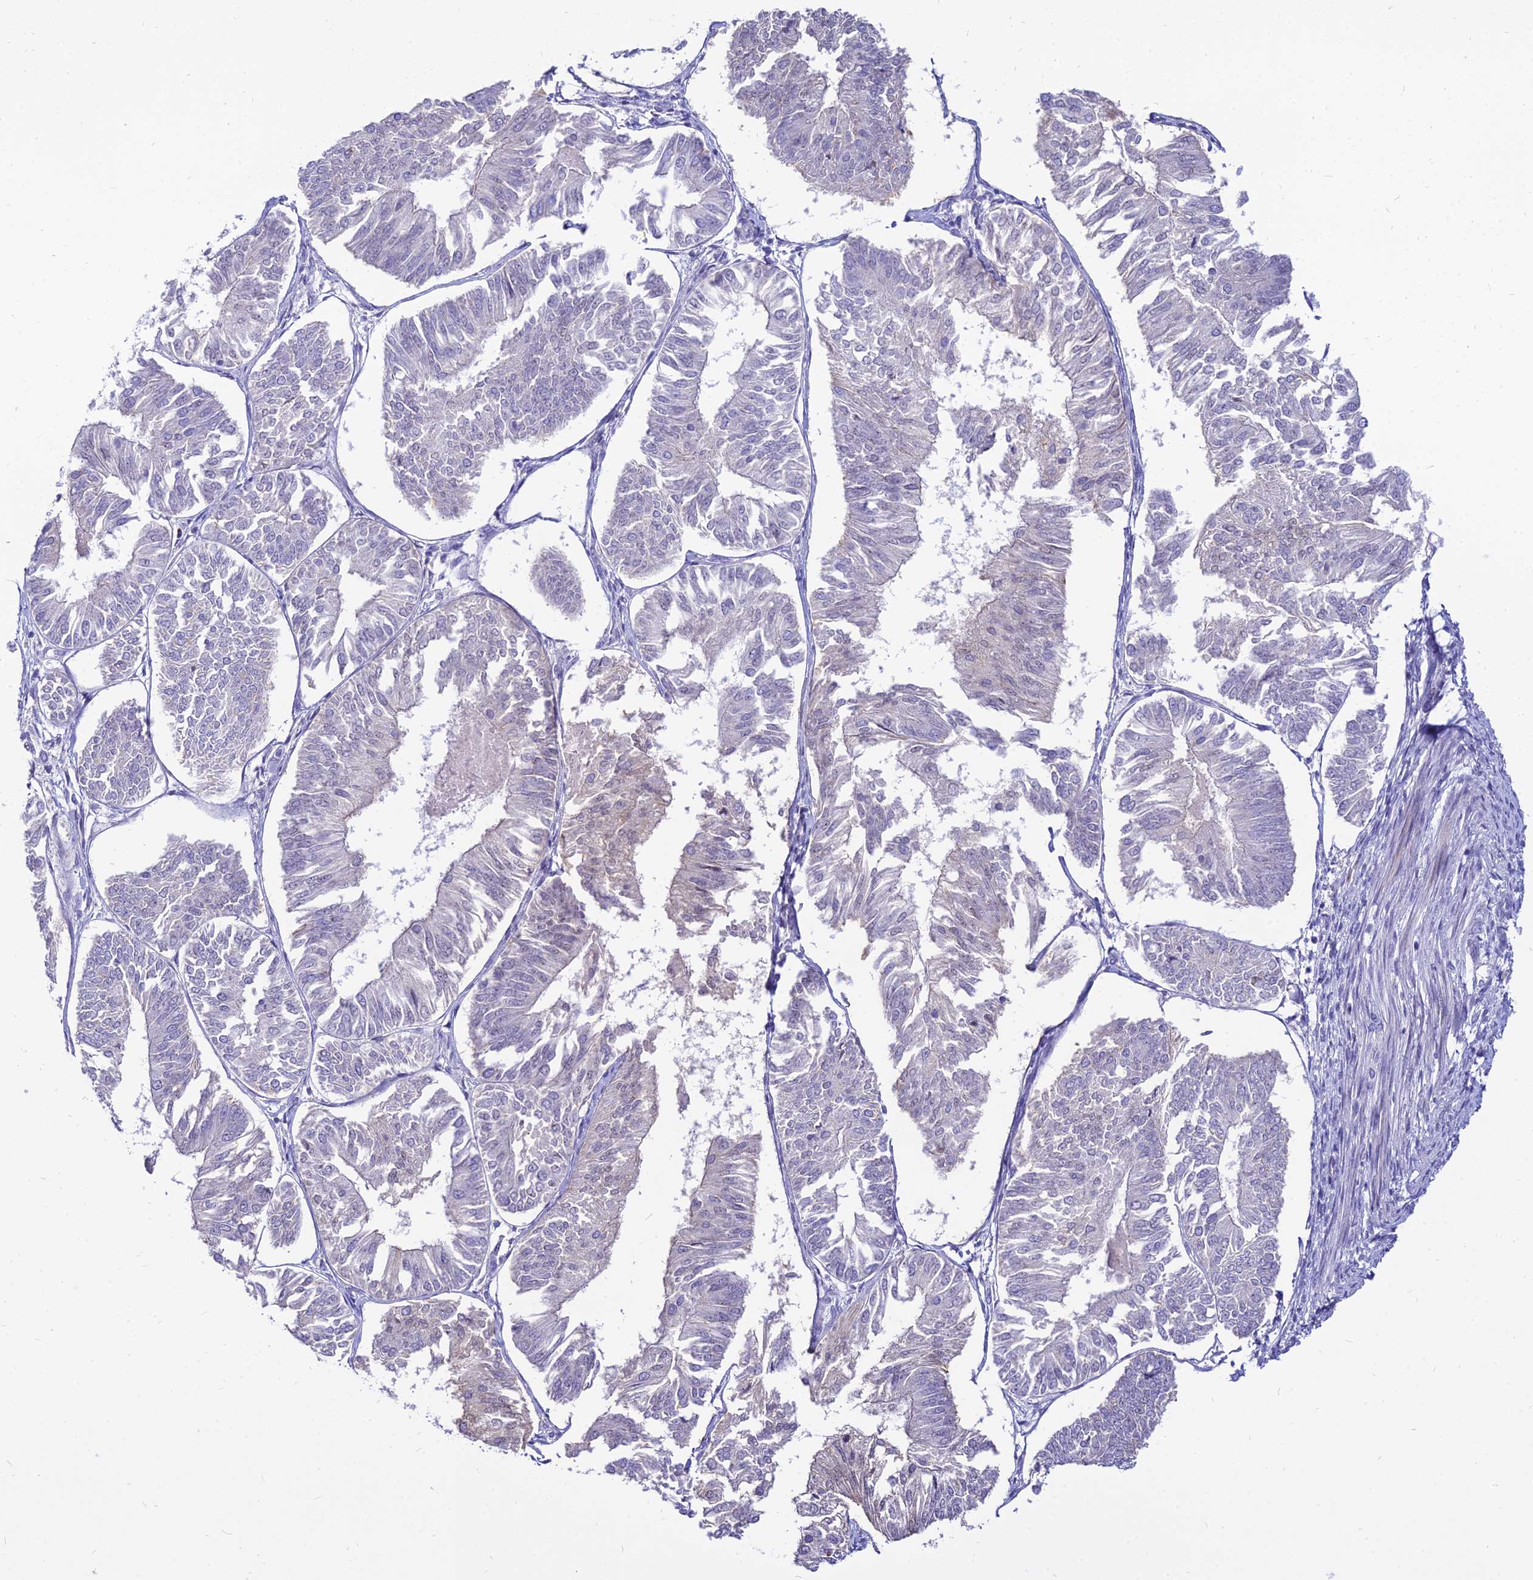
{"staining": {"intensity": "negative", "quantity": "none", "location": "none"}, "tissue": "endometrial cancer", "cell_type": "Tumor cells", "image_type": "cancer", "snomed": [{"axis": "morphology", "description": "Adenocarcinoma, NOS"}, {"axis": "topography", "description": "Endometrium"}], "caption": "Immunohistochemistry (IHC) micrograph of human adenocarcinoma (endometrial) stained for a protein (brown), which shows no expression in tumor cells. The staining is performed using DAB brown chromogen with nuclei counter-stained in using hematoxylin.", "gene": "C6orf163", "patient": {"sex": "female", "age": 58}}